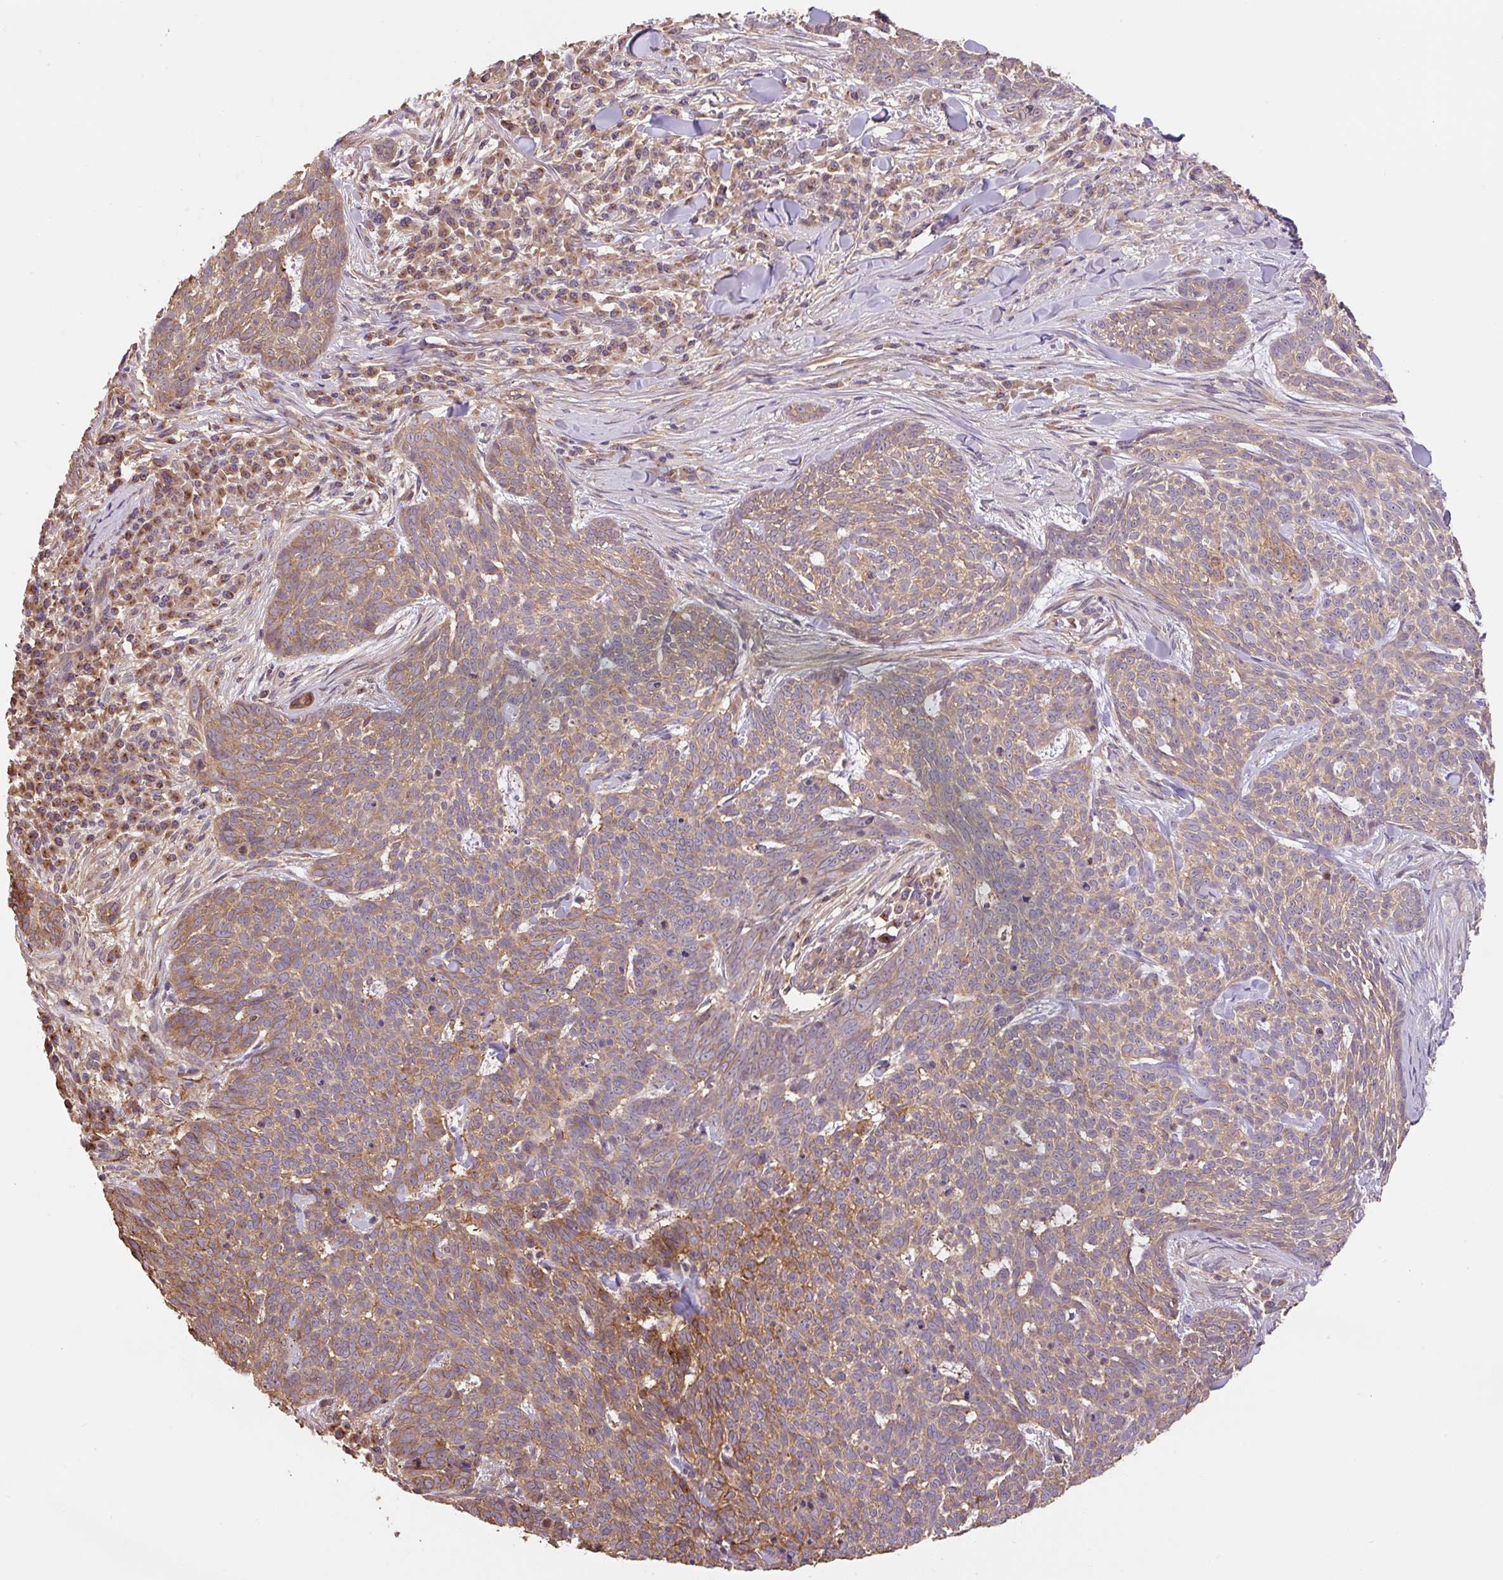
{"staining": {"intensity": "moderate", "quantity": ">75%", "location": "cytoplasmic/membranous"}, "tissue": "skin cancer", "cell_type": "Tumor cells", "image_type": "cancer", "snomed": [{"axis": "morphology", "description": "Basal cell carcinoma"}, {"axis": "topography", "description": "Skin"}], "caption": "Immunohistochemistry image of neoplastic tissue: human skin basal cell carcinoma stained using immunohistochemistry (IHC) reveals medium levels of moderate protein expression localized specifically in the cytoplasmic/membranous of tumor cells, appearing as a cytoplasmic/membranous brown color.", "gene": "COX8A", "patient": {"sex": "female", "age": 93}}